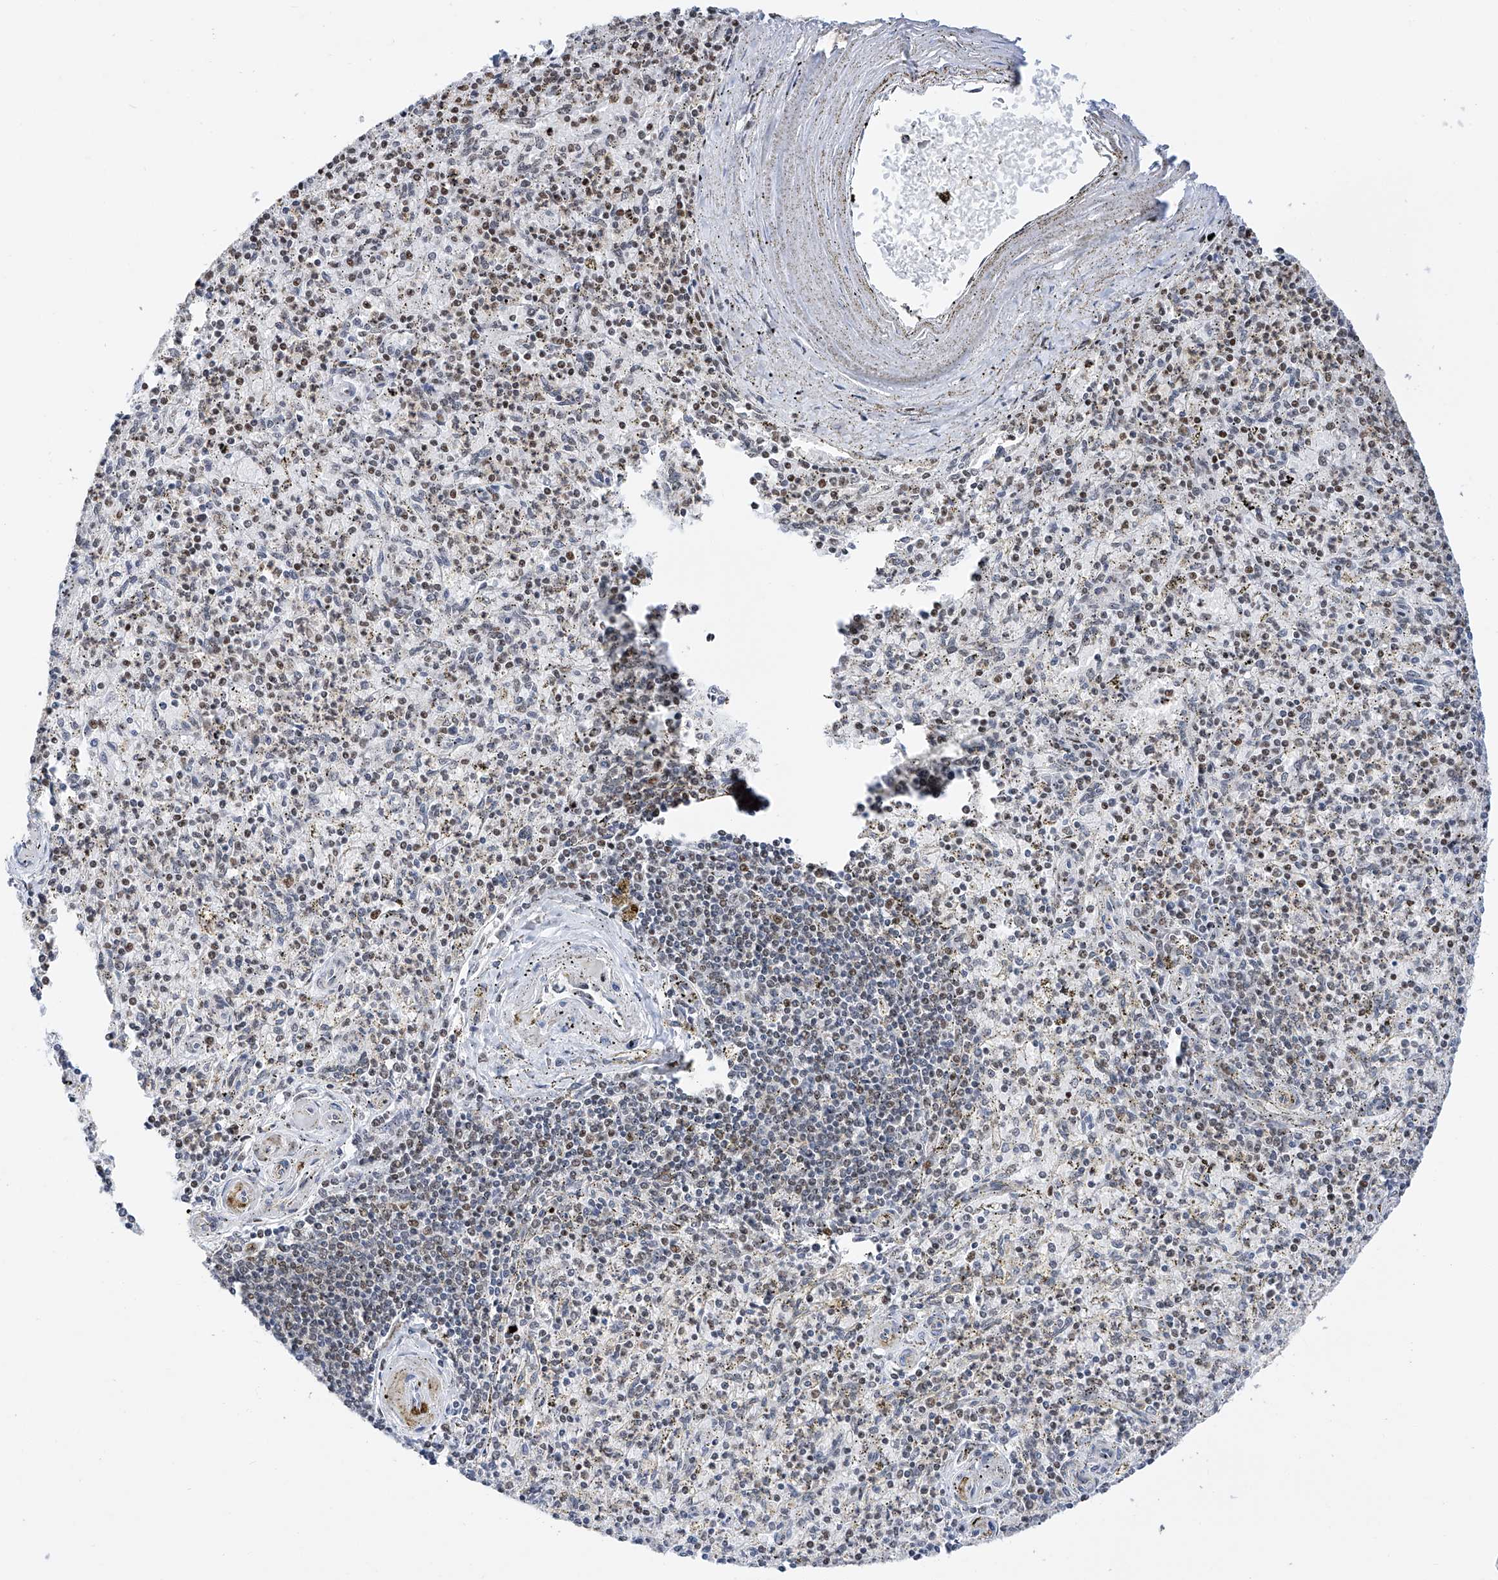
{"staining": {"intensity": "moderate", "quantity": "25%-75%", "location": "nuclear"}, "tissue": "spleen", "cell_type": "Cells in red pulp", "image_type": "normal", "snomed": [{"axis": "morphology", "description": "Normal tissue, NOS"}, {"axis": "topography", "description": "Spleen"}], "caption": "A high-resolution micrograph shows IHC staining of normal spleen, which demonstrates moderate nuclear positivity in approximately 25%-75% of cells in red pulp.", "gene": "SRSF6", "patient": {"sex": "male", "age": 72}}